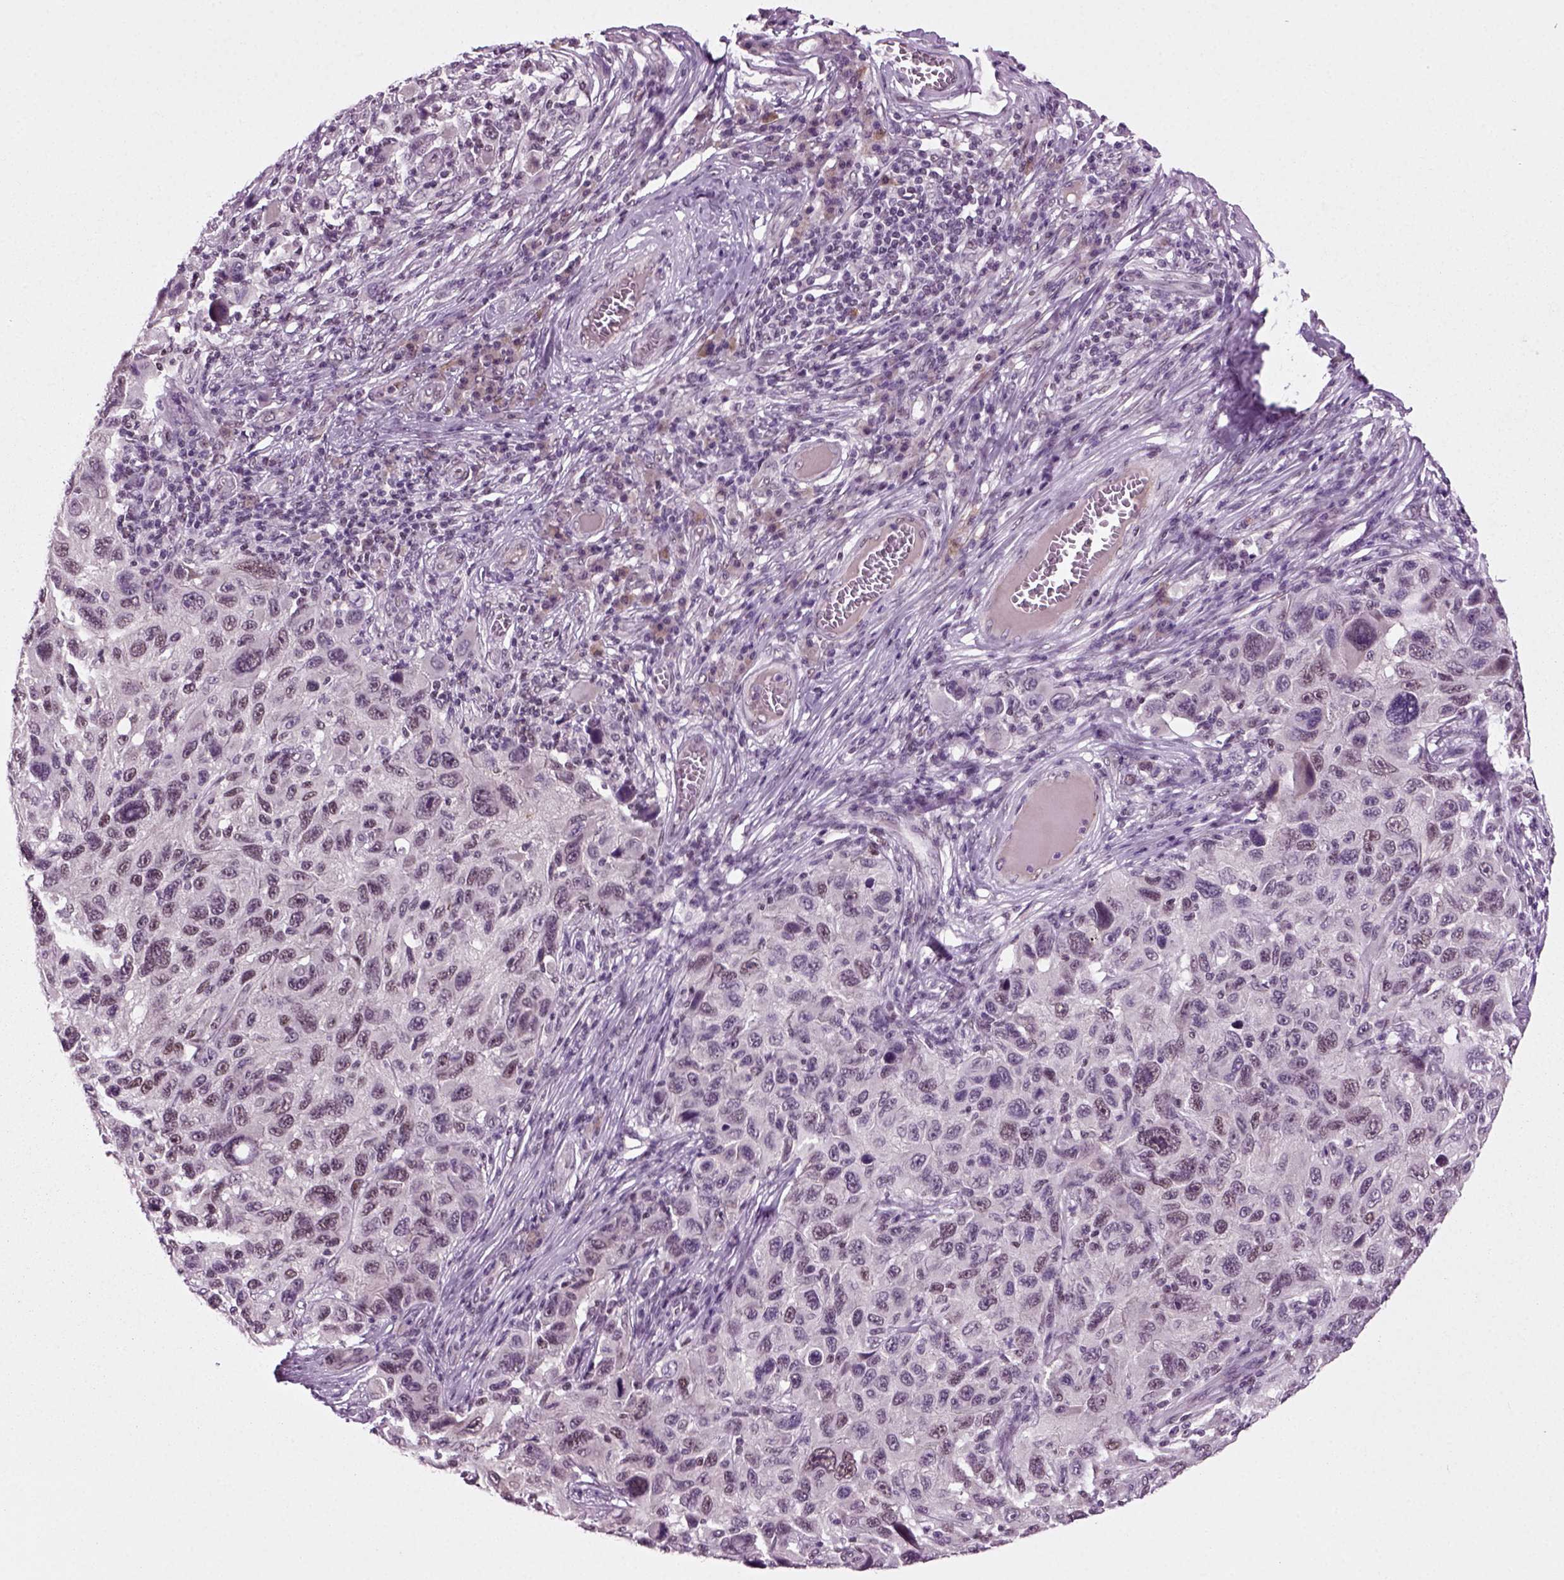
{"staining": {"intensity": "moderate", "quantity": "25%-75%", "location": "nuclear"}, "tissue": "melanoma", "cell_type": "Tumor cells", "image_type": "cancer", "snomed": [{"axis": "morphology", "description": "Malignant melanoma, NOS"}, {"axis": "topography", "description": "Skin"}], "caption": "Protein staining exhibits moderate nuclear expression in approximately 25%-75% of tumor cells in malignant melanoma.", "gene": "RCOR3", "patient": {"sex": "male", "age": 53}}